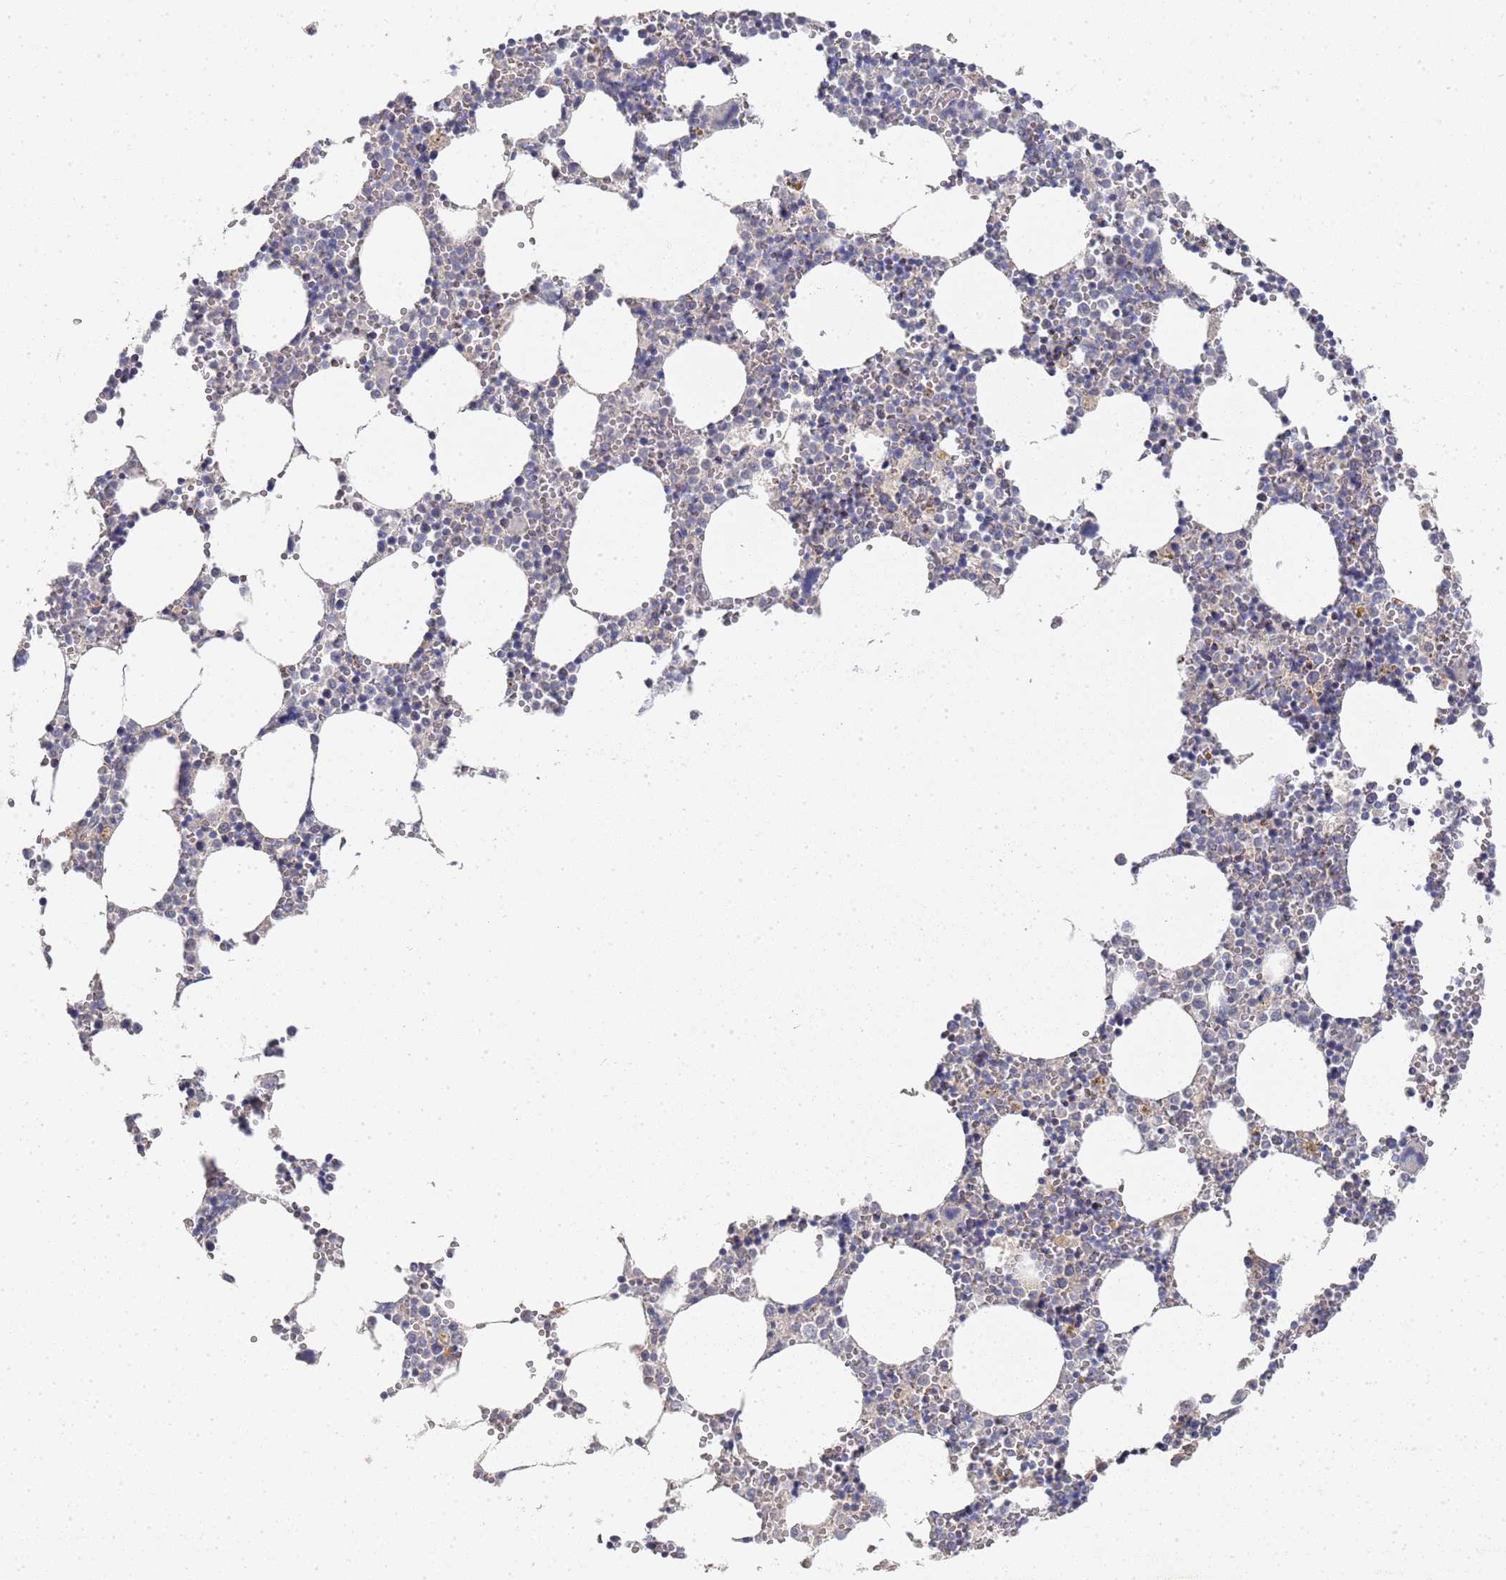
{"staining": {"intensity": "moderate", "quantity": "<25%", "location": "cytoplasmic/membranous"}, "tissue": "bone marrow", "cell_type": "Hematopoietic cells", "image_type": "normal", "snomed": [{"axis": "morphology", "description": "Normal tissue, NOS"}, {"axis": "topography", "description": "Bone marrow"}], "caption": "This image reveals immunohistochemistry staining of benign bone marrow, with low moderate cytoplasmic/membranous positivity in about <25% of hematopoietic cells.", "gene": "NPEPPS", "patient": {"sex": "female", "age": 64}}